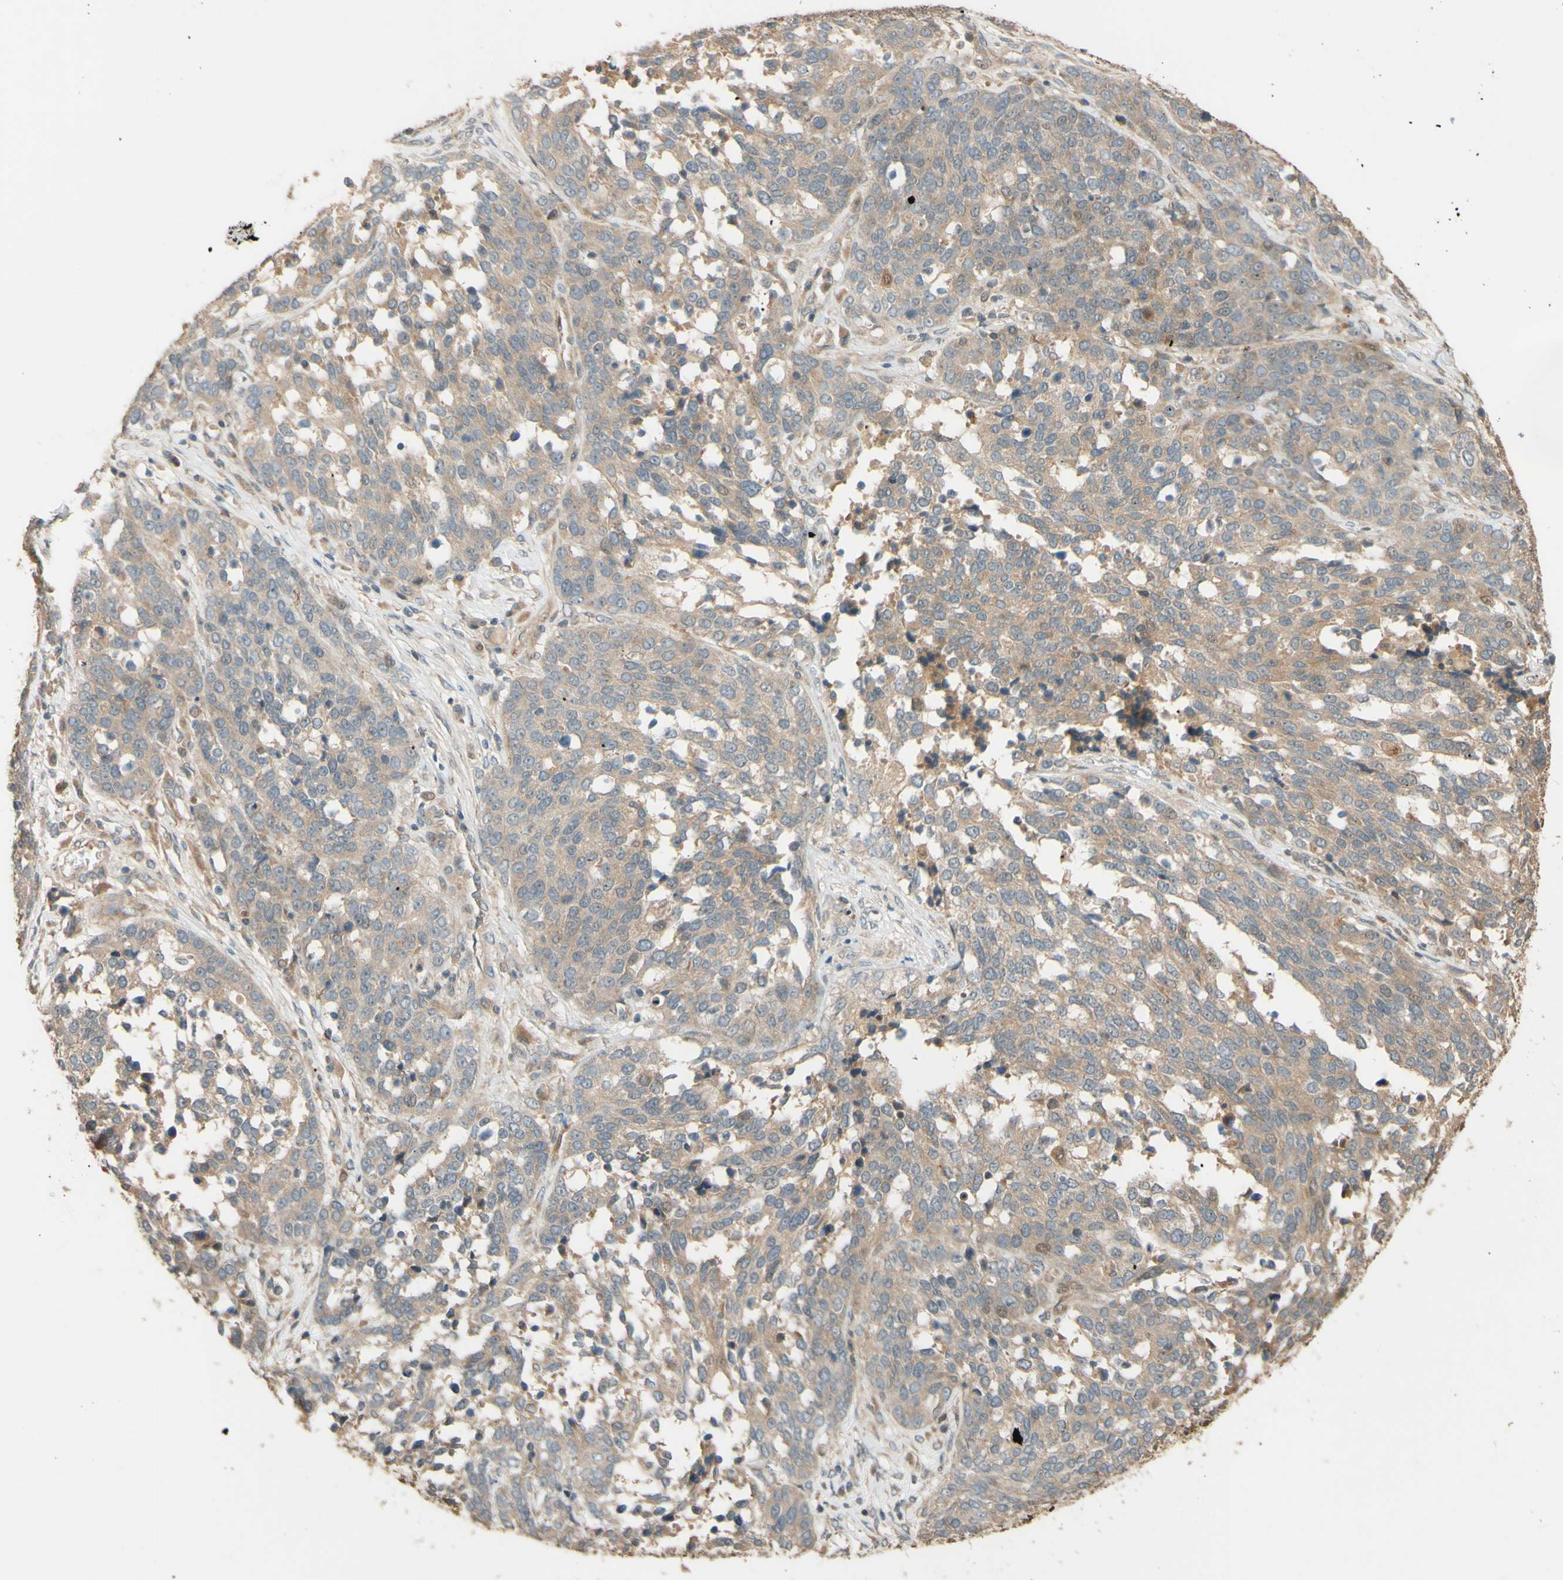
{"staining": {"intensity": "weak", "quantity": ">75%", "location": "cytoplasmic/membranous"}, "tissue": "ovarian cancer", "cell_type": "Tumor cells", "image_type": "cancer", "snomed": [{"axis": "morphology", "description": "Cystadenocarcinoma, serous, NOS"}, {"axis": "topography", "description": "Ovary"}], "caption": "Immunohistochemical staining of ovarian cancer (serous cystadenocarcinoma) displays weak cytoplasmic/membranous protein expression in about >75% of tumor cells.", "gene": "RNF19A", "patient": {"sex": "female", "age": 44}}